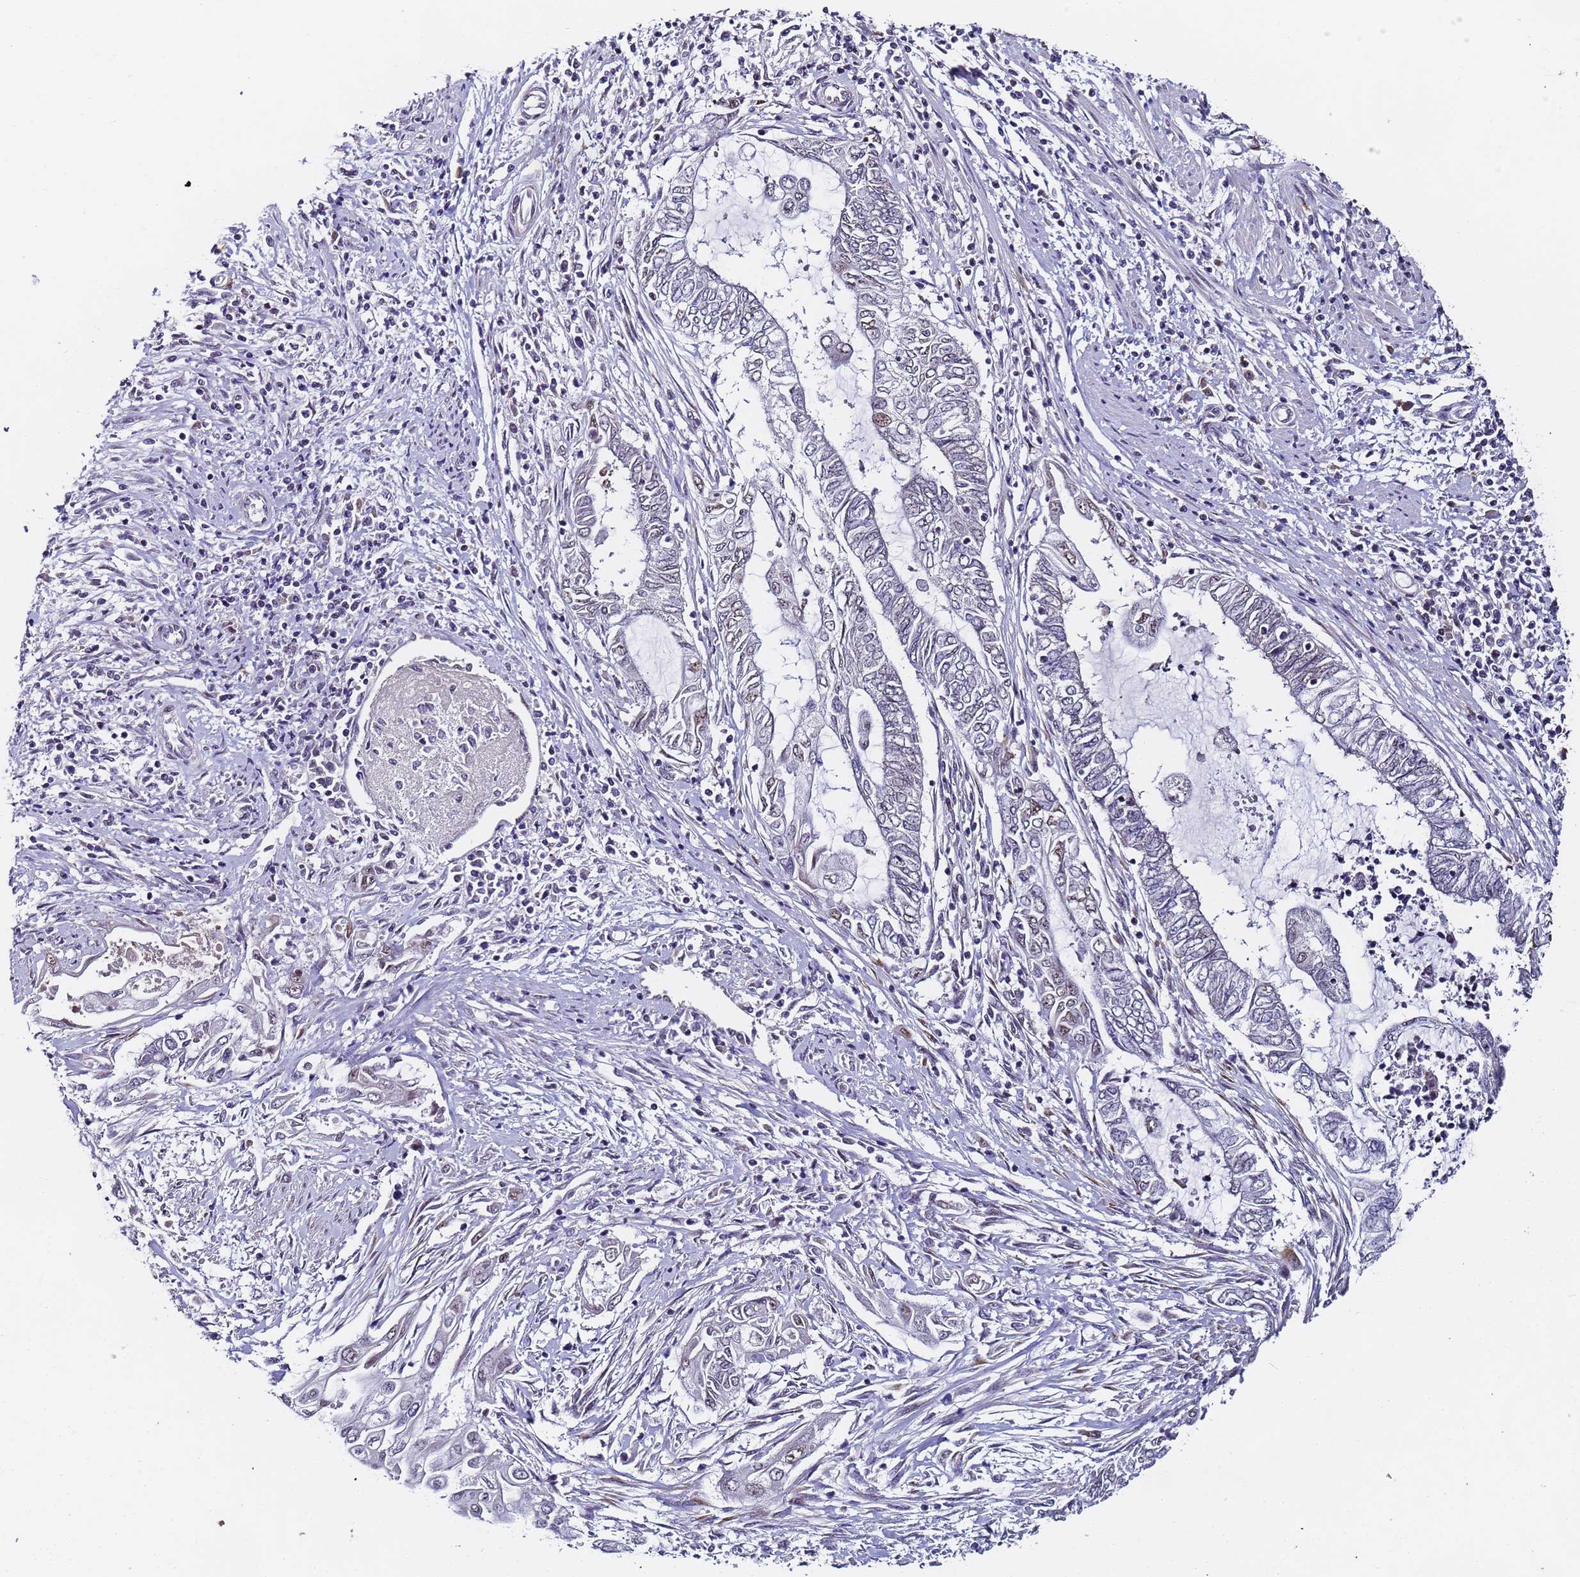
{"staining": {"intensity": "weak", "quantity": "<25%", "location": "nuclear"}, "tissue": "endometrial cancer", "cell_type": "Tumor cells", "image_type": "cancer", "snomed": [{"axis": "morphology", "description": "Adenocarcinoma, NOS"}, {"axis": "topography", "description": "Uterus"}, {"axis": "topography", "description": "Endometrium"}], "caption": "Human endometrial adenocarcinoma stained for a protein using immunohistochemistry shows no staining in tumor cells.", "gene": "FNBP4", "patient": {"sex": "female", "age": 70}}